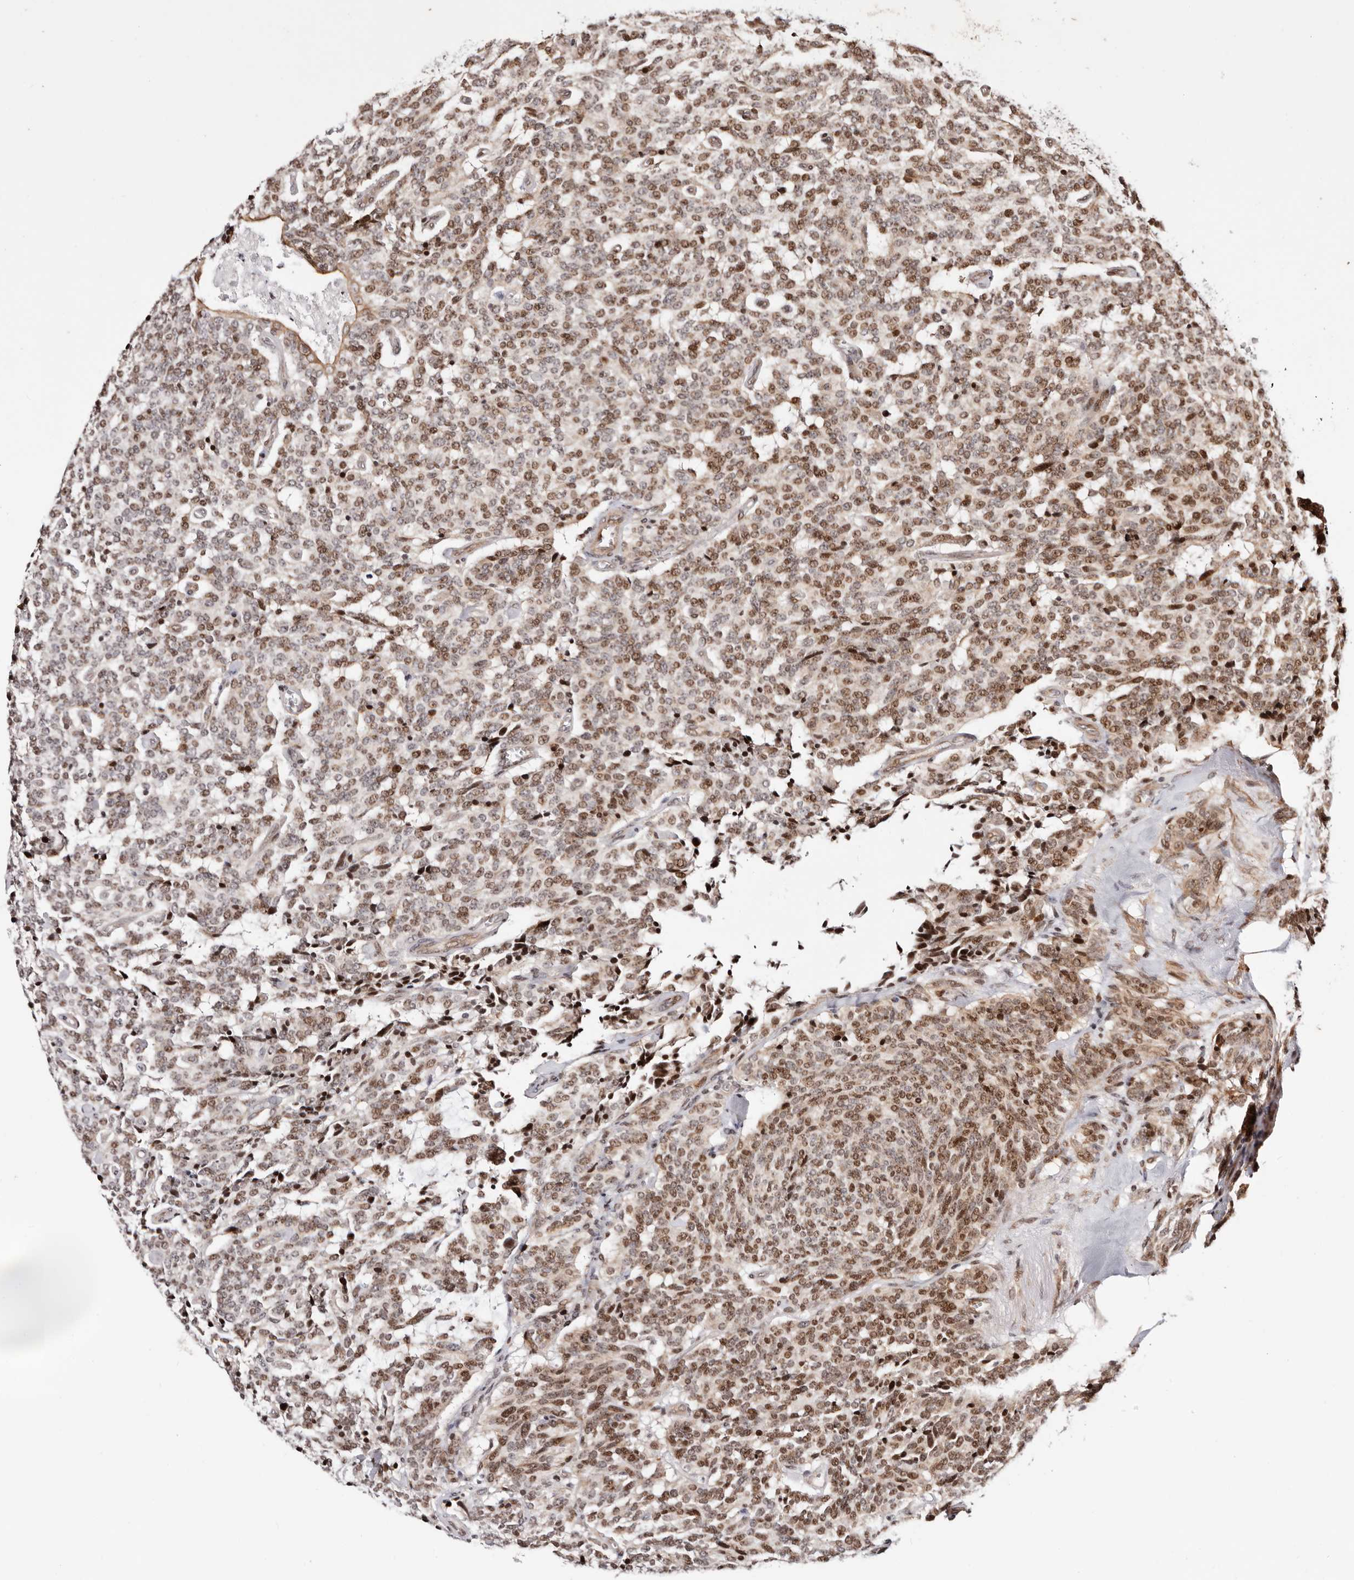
{"staining": {"intensity": "moderate", "quantity": "25%-75%", "location": "nuclear"}, "tissue": "carcinoid", "cell_type": "Tumor cells", "image_type": "cancer", "snomed": [{"axis": "morphology", "description": "Carcinoid, malignant, NOS"}, {"axis": "topography", "description": "Lung"}], "caption": "A brown stain shows moderate nuclear expression of a protein in human malignant carcinoid tumor cells.", "gene": "HIVEP3", "patient": {"sex": "female", "age": 46}}